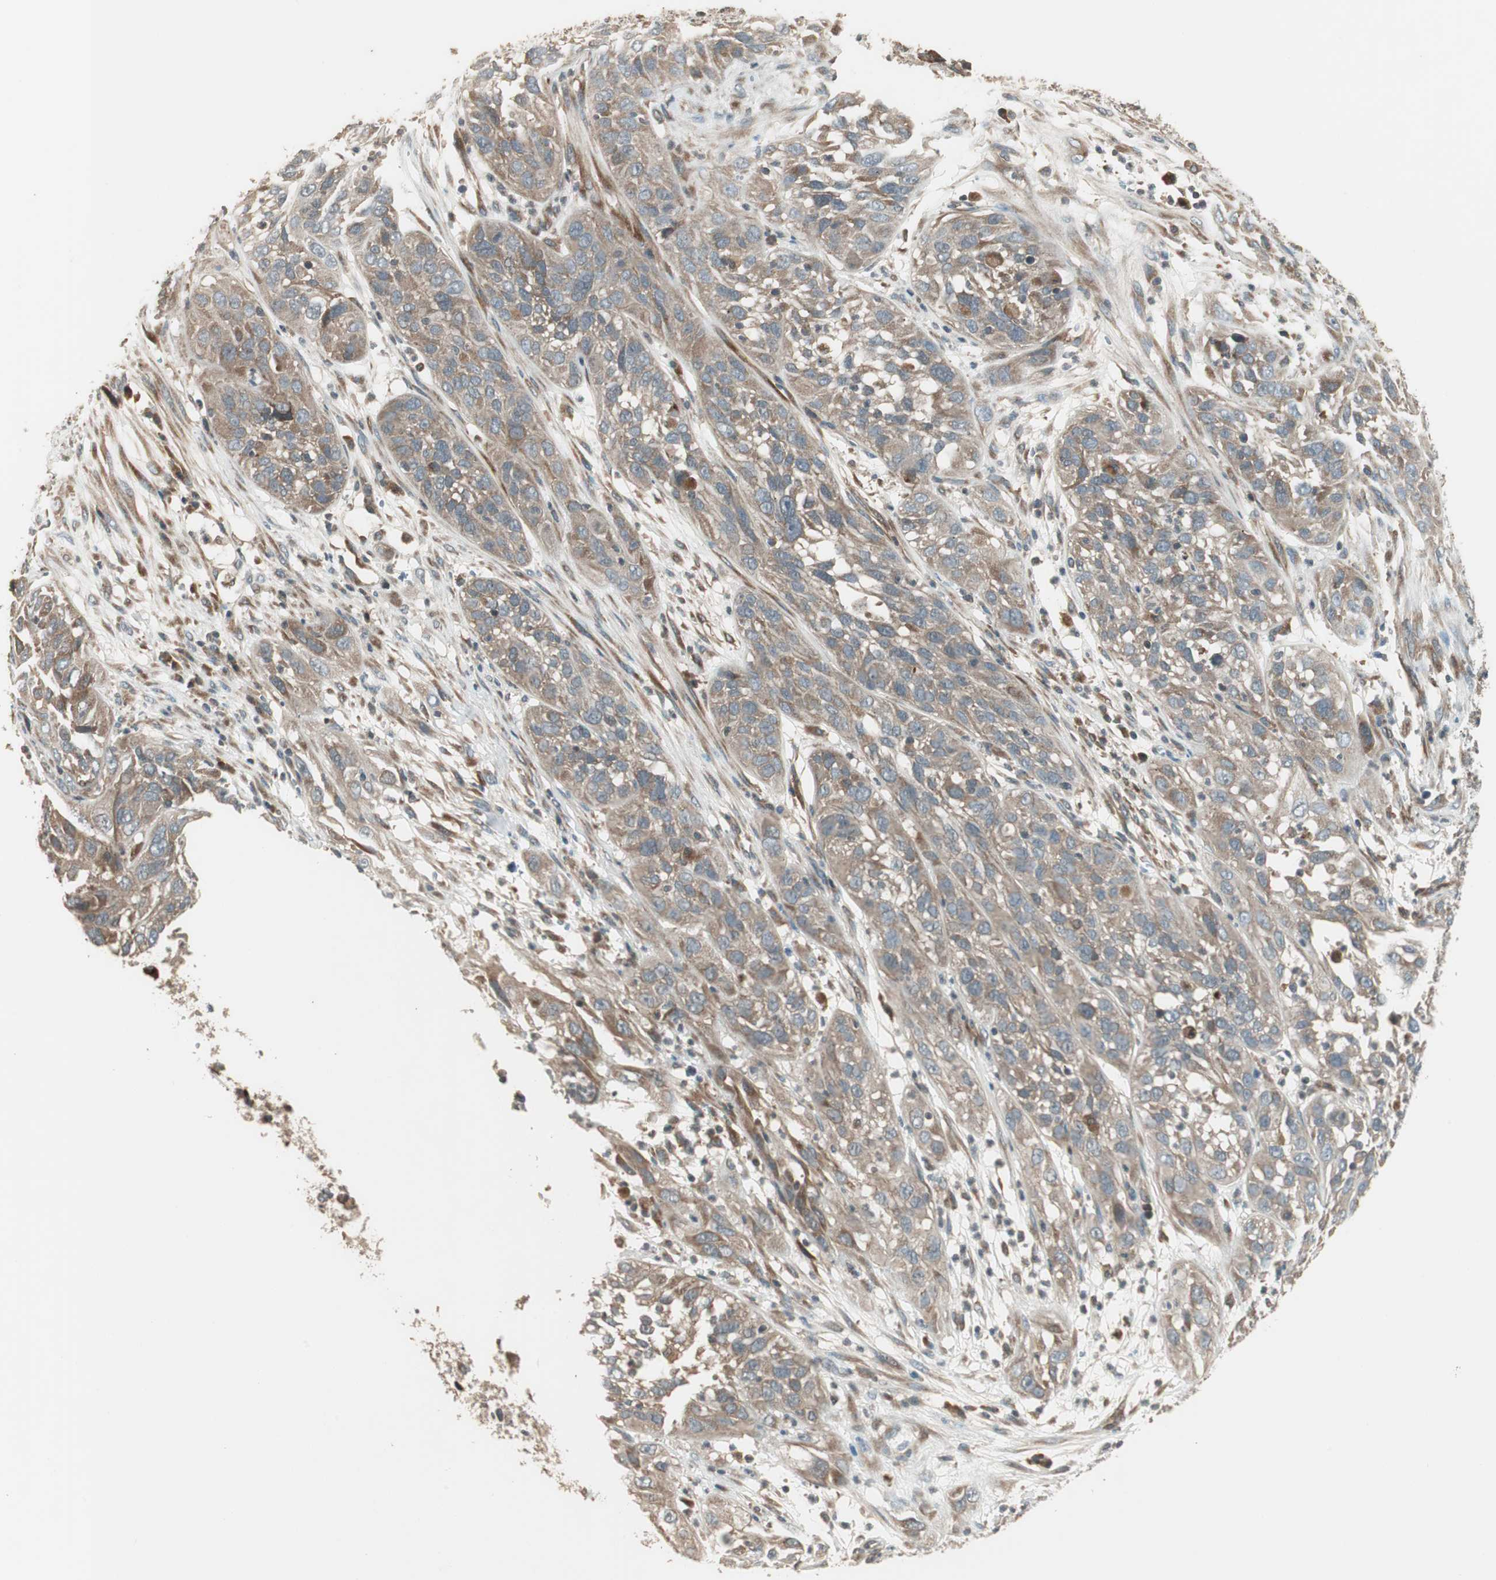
{"staining": {"intensity": "weak", "quantity": ">75%", "location": "cytoplasmic/membranous"}, "tissue": "cervical cancer", "cell_type": "Tumor cells", "image_type": "cancer", "snomed": [{"axis": "morphology", "description": "Squamous cell carcinoma, NOS"}, {"axis": "topography", "description": "Cervix"}], "caption": "Immunohistochemistry (IHC) (DAB) staining of human cervical cancer (squamous cell carcinoma) reveals weak cytoplasmic/membranous protein positivity in about >75% of tumor cells.", "gene": "SFRP1", "patient": {"sex": "female", "age": 32}}